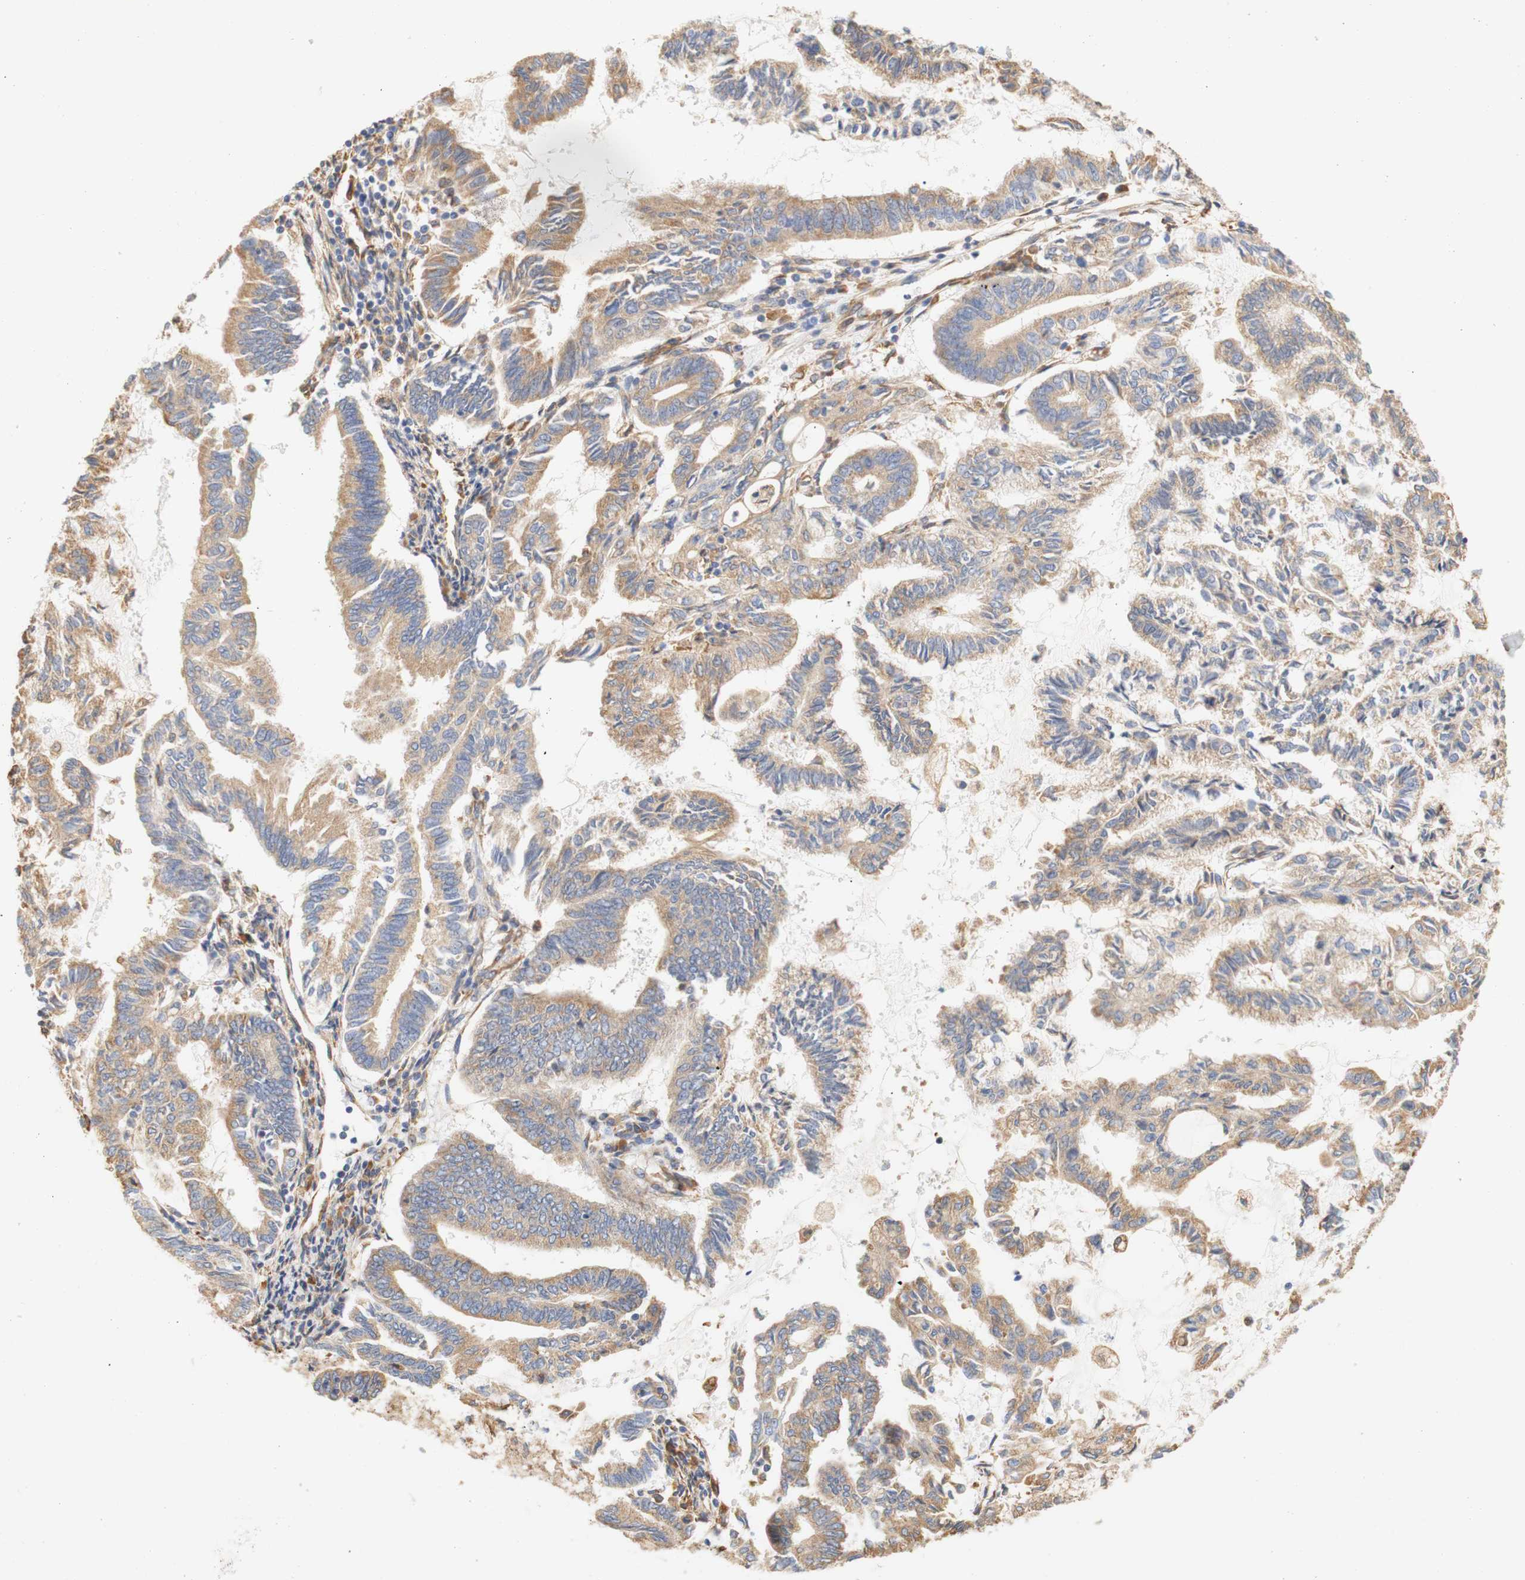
{"staining": {"intensity": "moderate", "quantity": ">75%", "location": "cytoplasmic/membranous"}, "tissue": "endometrial cancer", "cell_type": "Tumor cells", "image_type": "cancer", "snomed": [{"axis": "morphology", "description": "Adenocarcinoma, NOS"}, {"axis": "topography", "description": "Endometrium"}], "caption": "Adenocarcinoma (endometrial) tissue displays moderate cytoplasmic/membranous staining in approximately >75% of tumor cells, visualized by immunohistochemistry.", "gene": "EIF2AK4", "patient": {"sex": "female", "age": 86}}